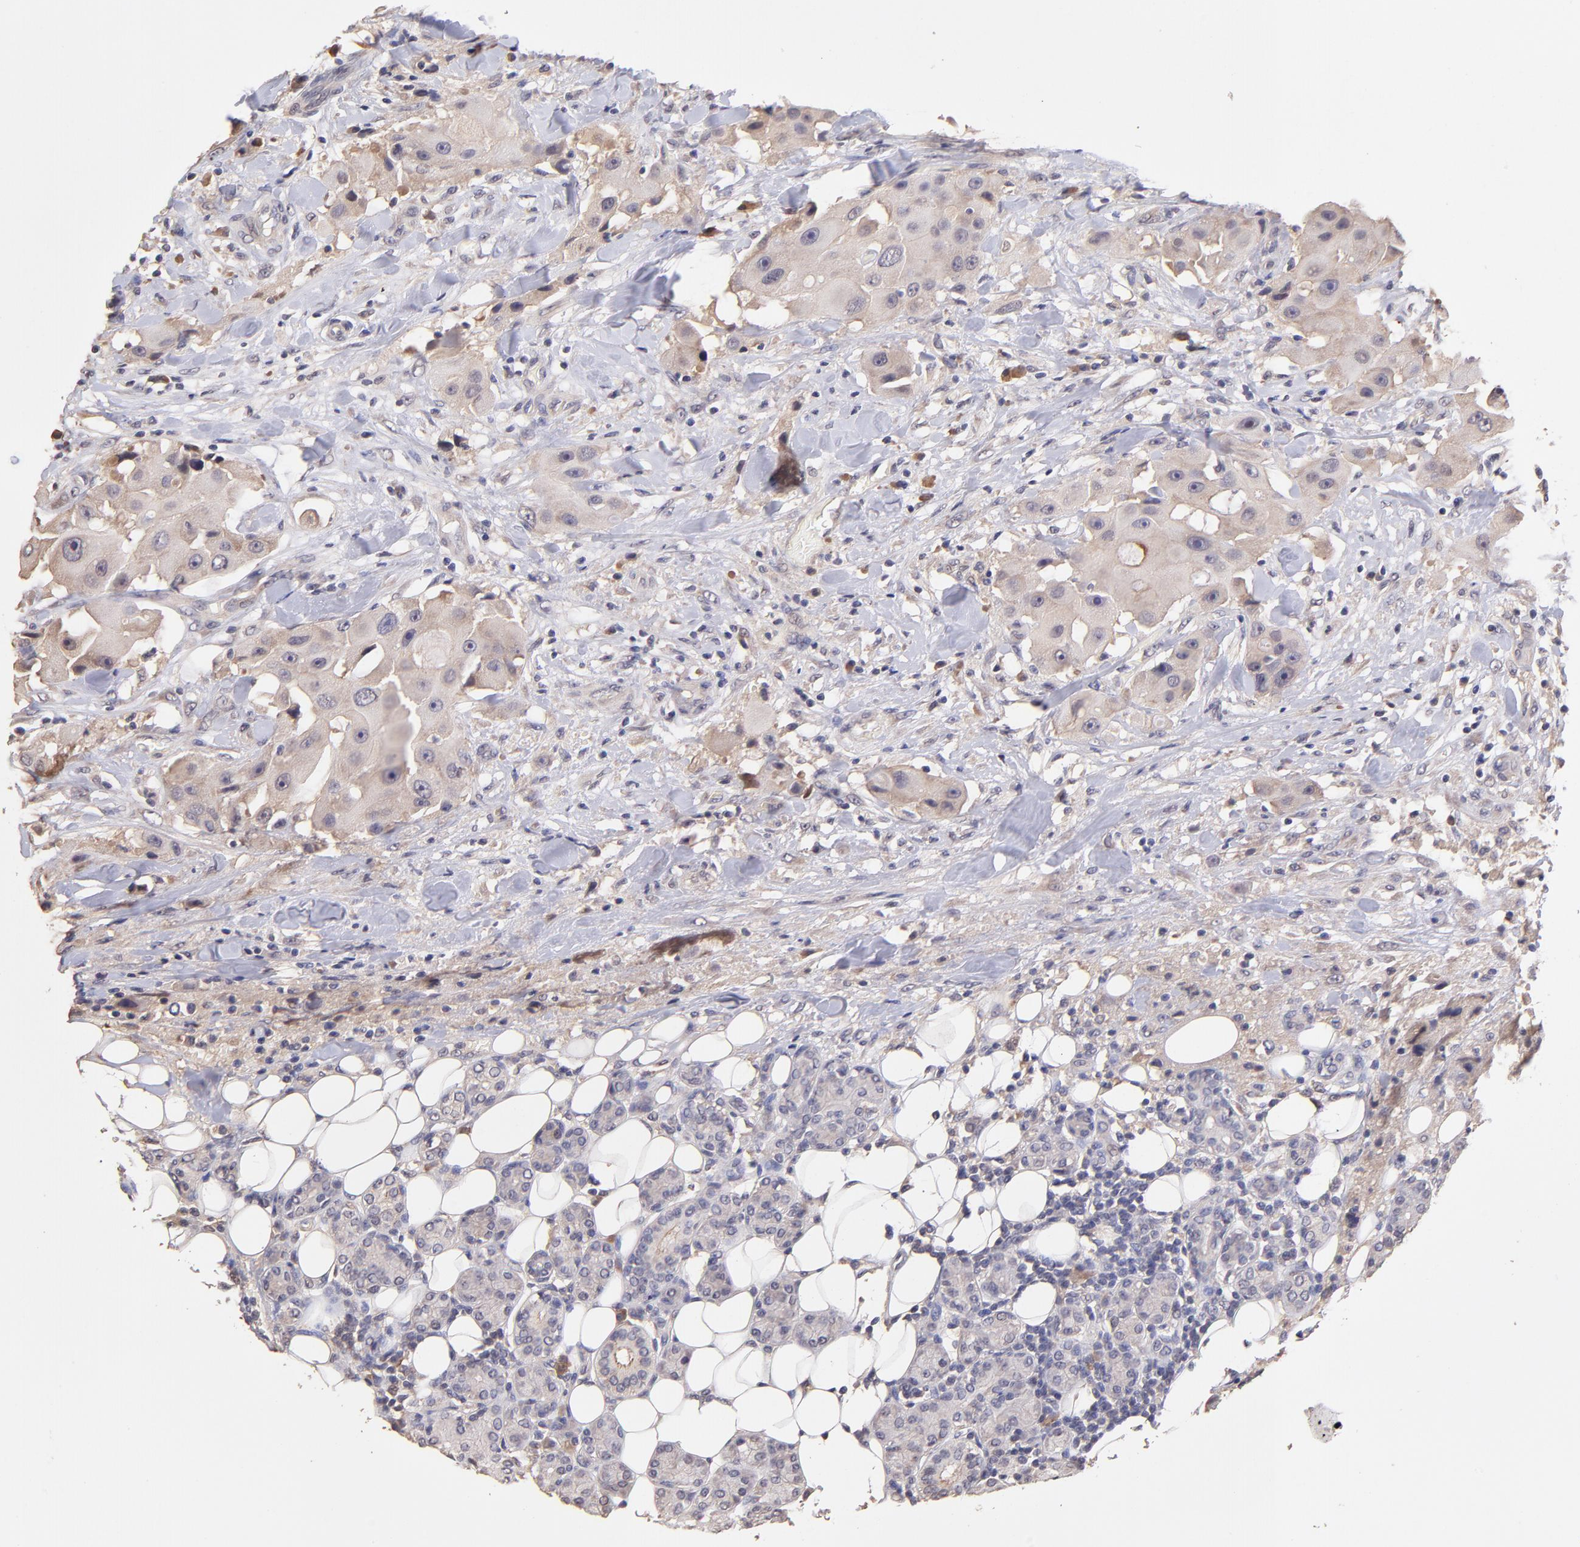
{"staining": {"intensity": "weak", "quantity": "25%-75%", "location": "nuclear"}, "tissue": "head and neck cancer", "cell_type": "Tumor cells", "image_type": "cancer", "snomed": [{"axis": "morphology", "description": "Normal tissue, NOS"}, {"axis": "morphology", "description": "Adenocarcinoma, NOS"}, {"axis": "topography", "description": "Salivary gland"}, {"axis": "topography", "description": "Head-Neck"}], "caption": "A histopathology image of head and neck cancer stained for a protein shows weak nuclear brown staining in tumor cells. (DAB (3,3'-diaminobenzidine) IHC with brightfield microscopy, high magnification).", "gene": "RNASEL", "patient": {"sex": "male", "age": 80}}